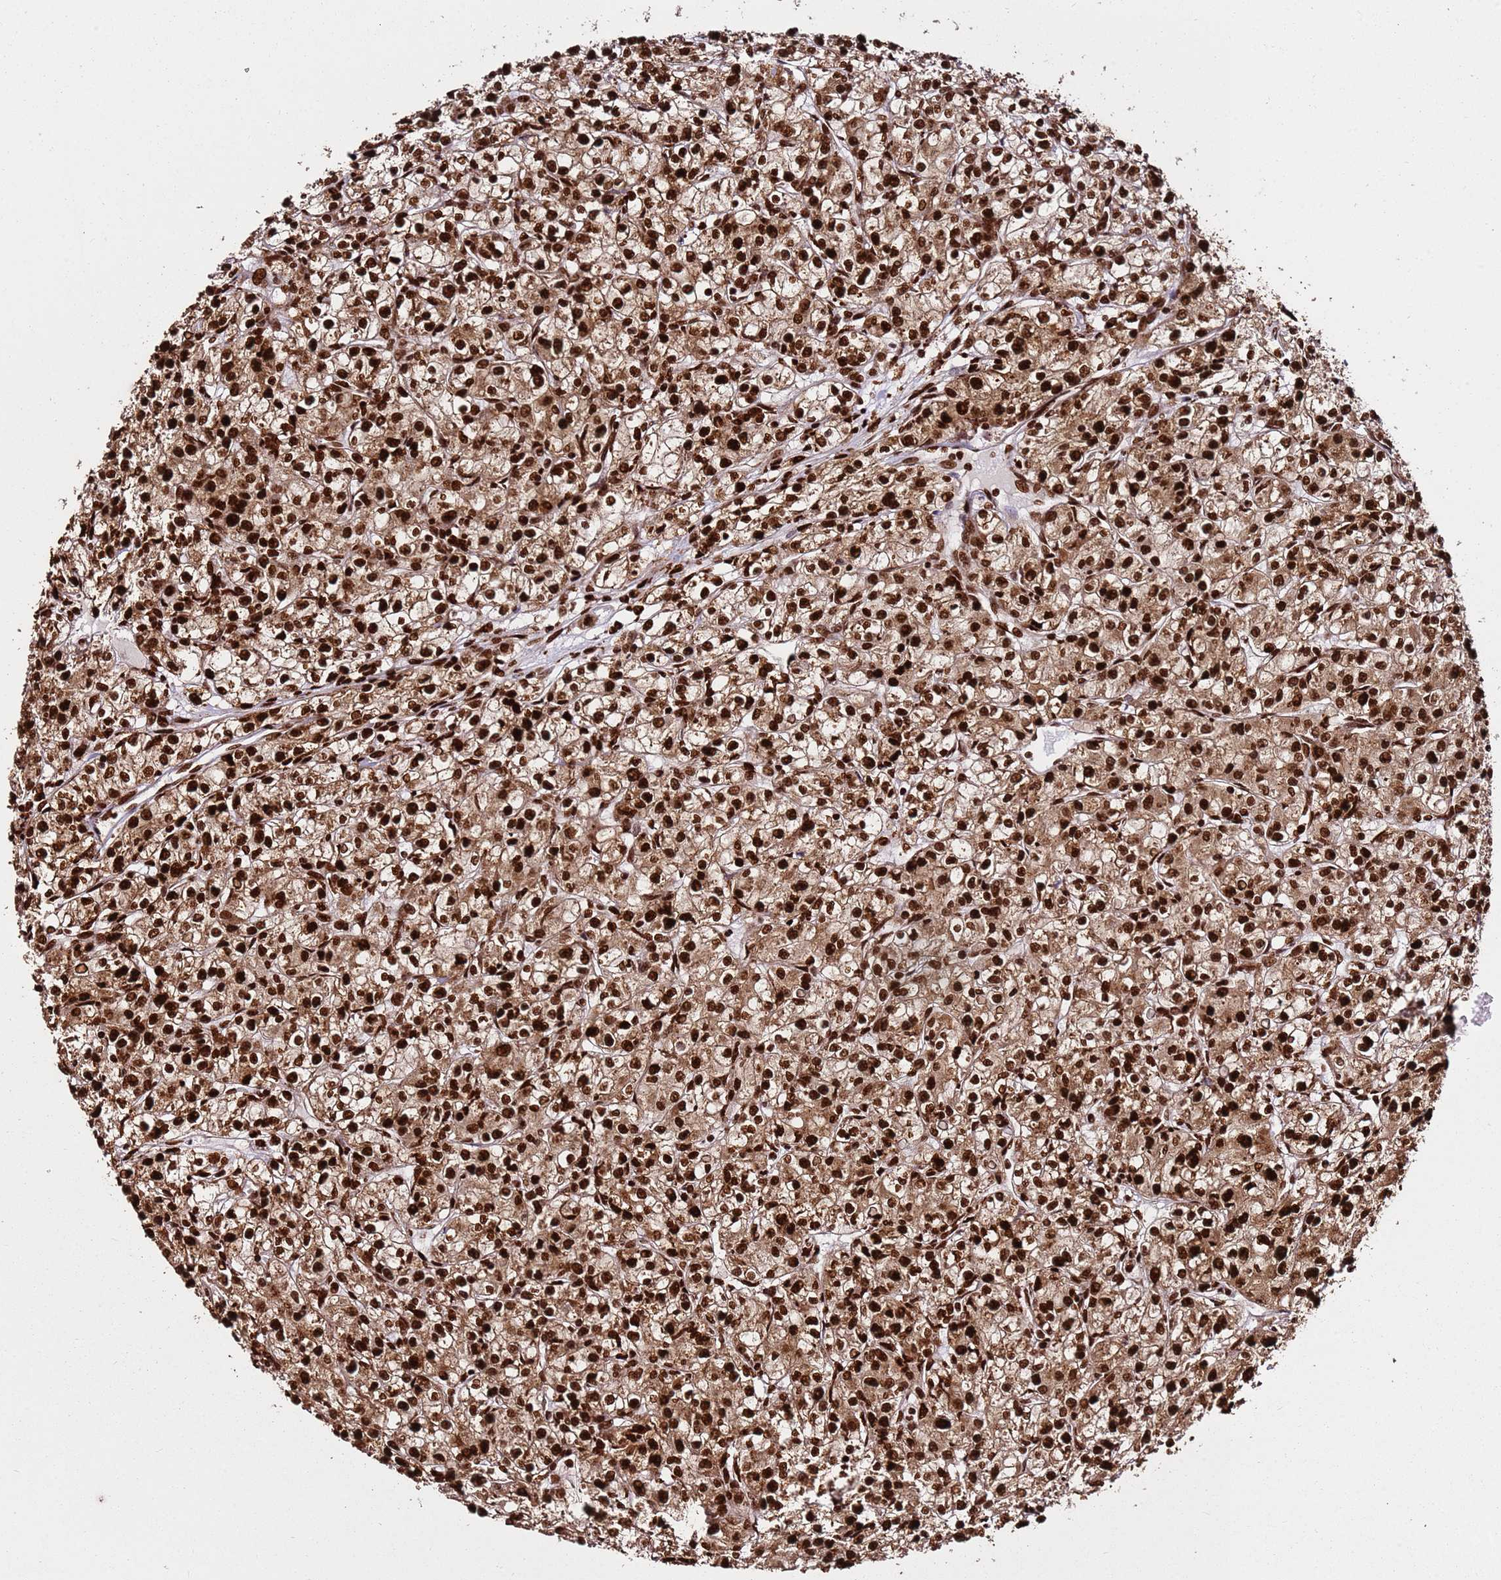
{"staining": {"intensity": "strong", "quantity": ">75%", "location": "cytoplasmic/membranous,nuclear"}, "tissue": "renal cancer", "cell_type": "Tumor cells", "image_type": "cancer", "snomed": [{"axis": "morphology", "description": "Adenocarcinoma, NOS"}, {"axis": "topography", "description": "Kidney"}], "caption": "Immunohistochemical staining of adenocarcinoma (renal) displays strong cytoplasmic/membranous and nuclear protein staining in approximately >75% of tumor cells.", "gene": "HNRNPAB", "patient": {"sex": "female", "age": 59}}